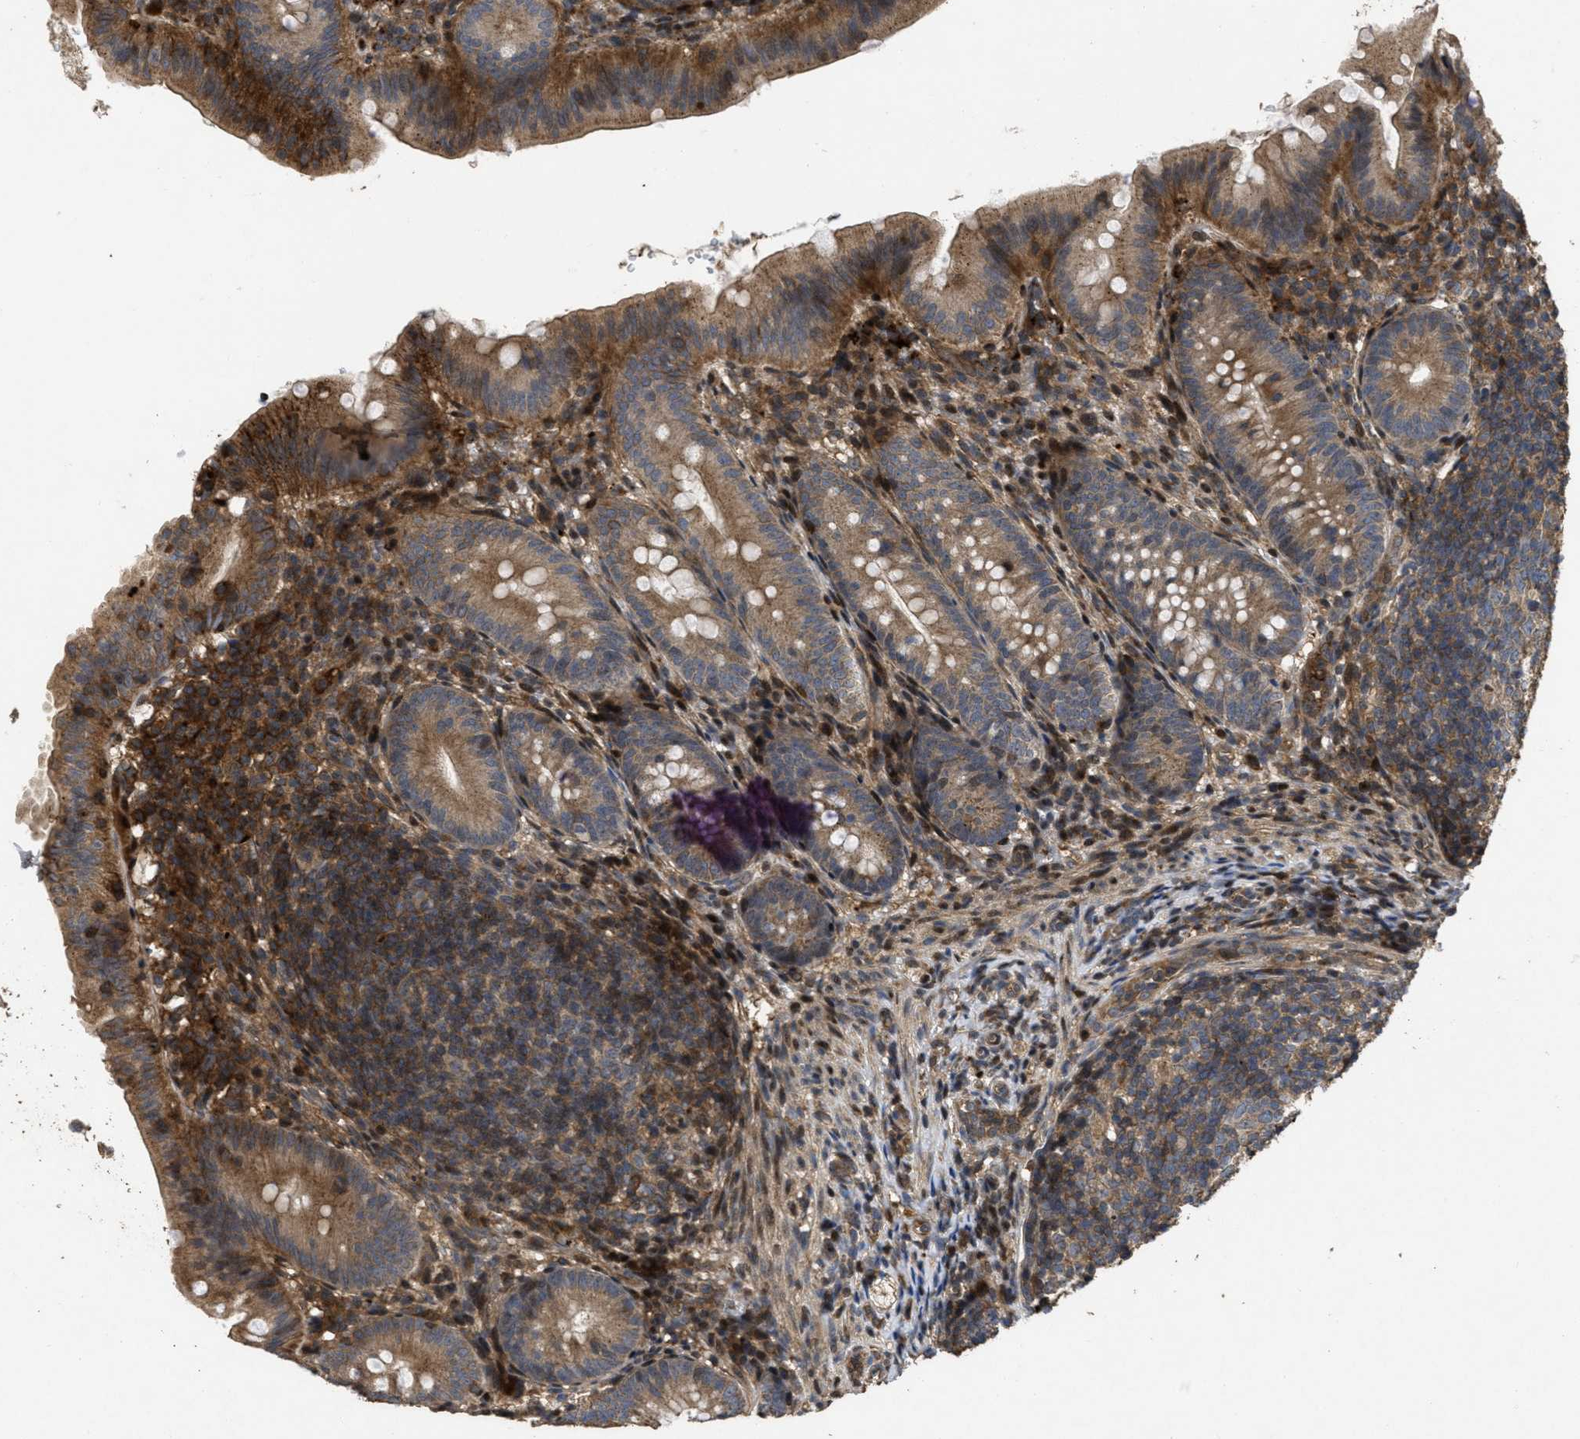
{"staining": {"intensity": "moderate", "quantity": ">75%", "location": "cytoplasmic/membranous"}, "tissue": "appendix", "cell_type": "Glandular cells", "image_type": "normal", "snomed": [{"axis": "morphology", "description": "Normal tissue, NOS"}, {"axis": "topography", "description": "Appendix"}], "caption": "About >75% of glandular cells in unremarkable human appendix exhibit moderate cytoplasmic/membranous protein expression as visualized by brown immunohistochemical staining.", "gene": "CBR3", "patient": {"sex": "male", "age": 1}}